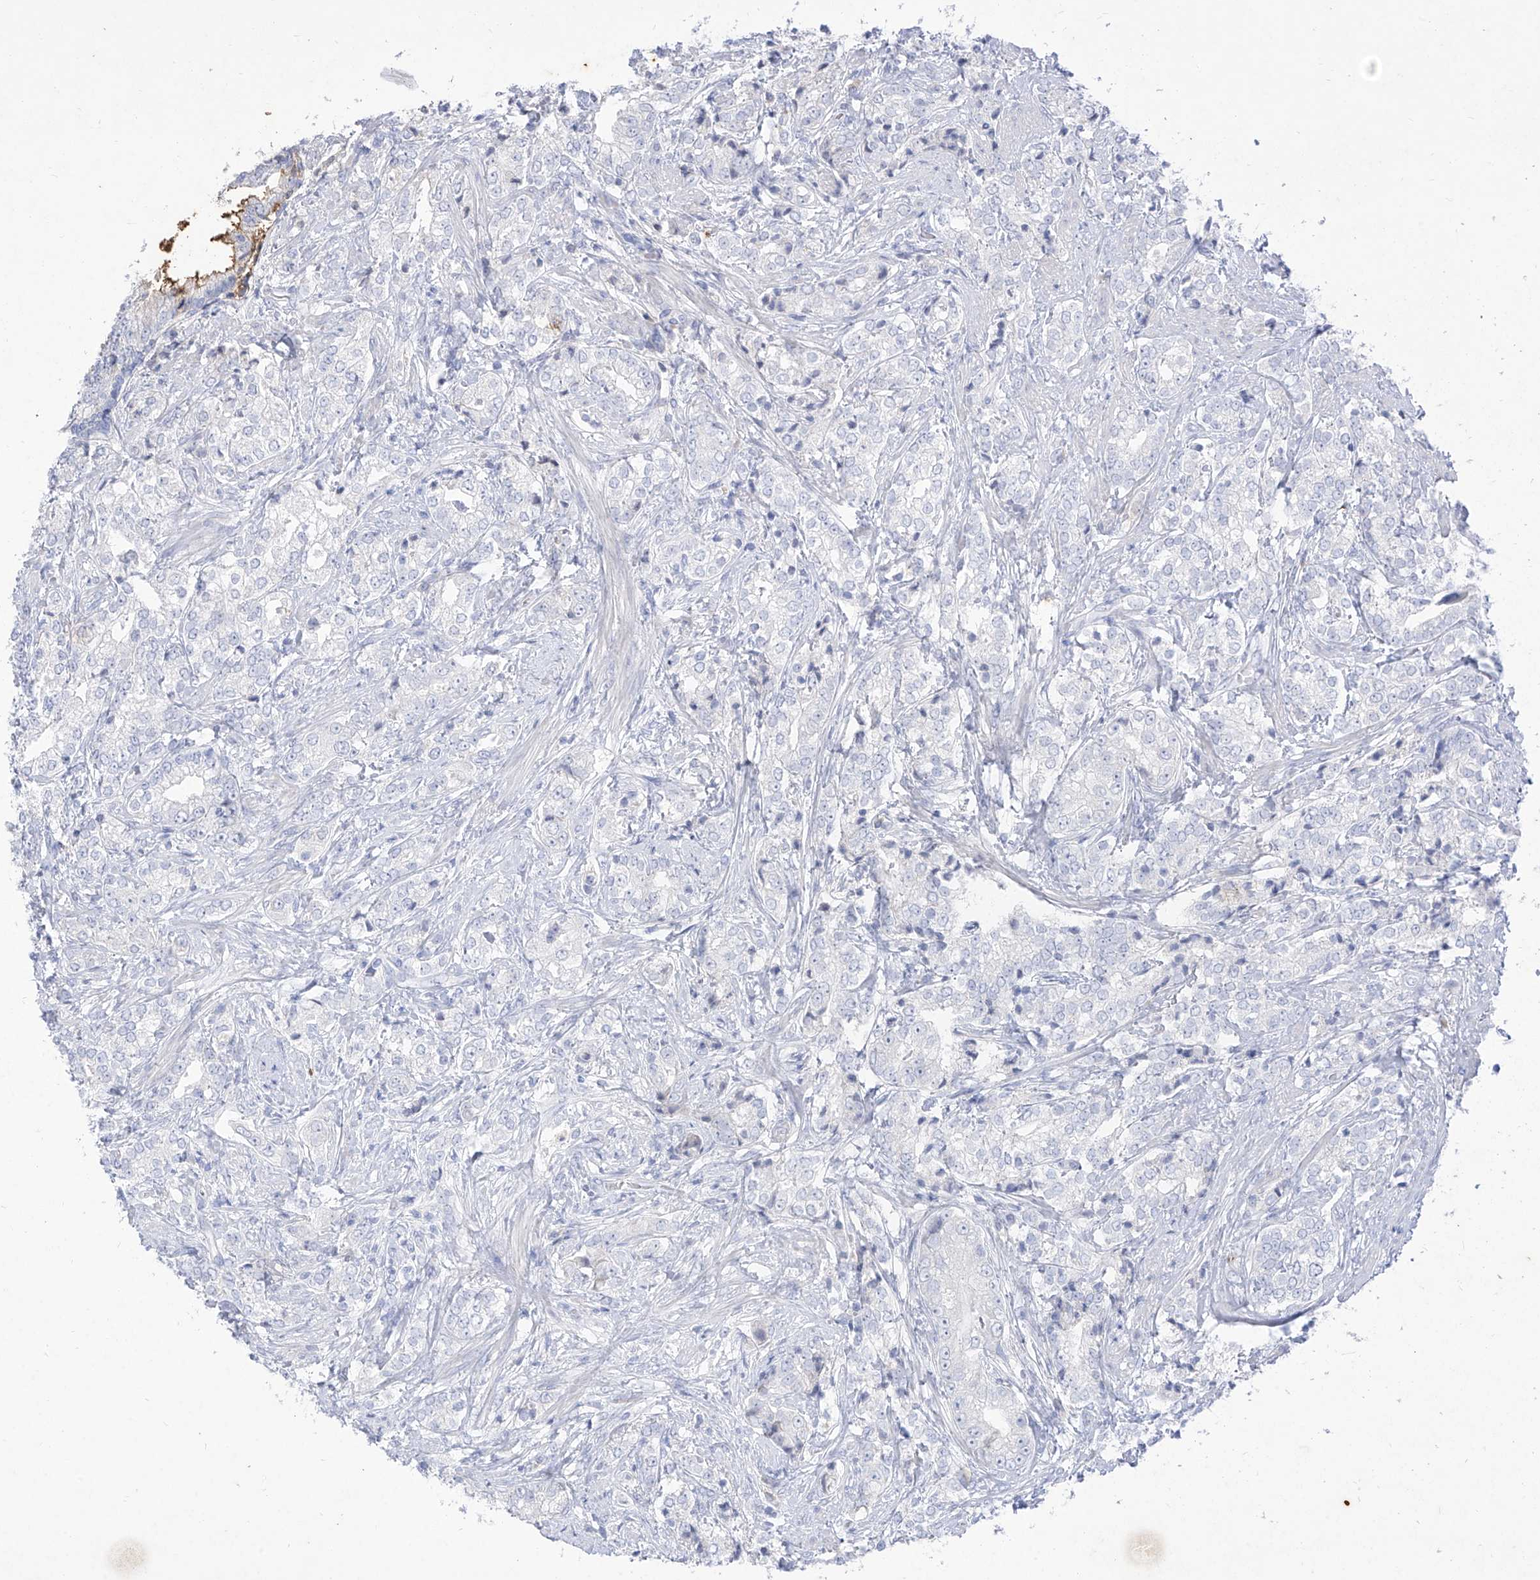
{"staining": {"intensity": "negative", "quantity": "none", "location": "none"}, "tissue": "prostate cancer", "cell_type": "Tumor cells", "image_type": "cancer", "snomed": [{"axis": "morphology", "description": "Adenocarcinoma, High grade"}, {"axis": "topography", "description": "Prostate"}], "caption": "DAB immunohistochemical staining of prostate adenocarcinoma (high-grade) exhibits no significant expression in tumor cells.", "gene": "TGM4", "patient": {"sex": "male", "age": 69}}